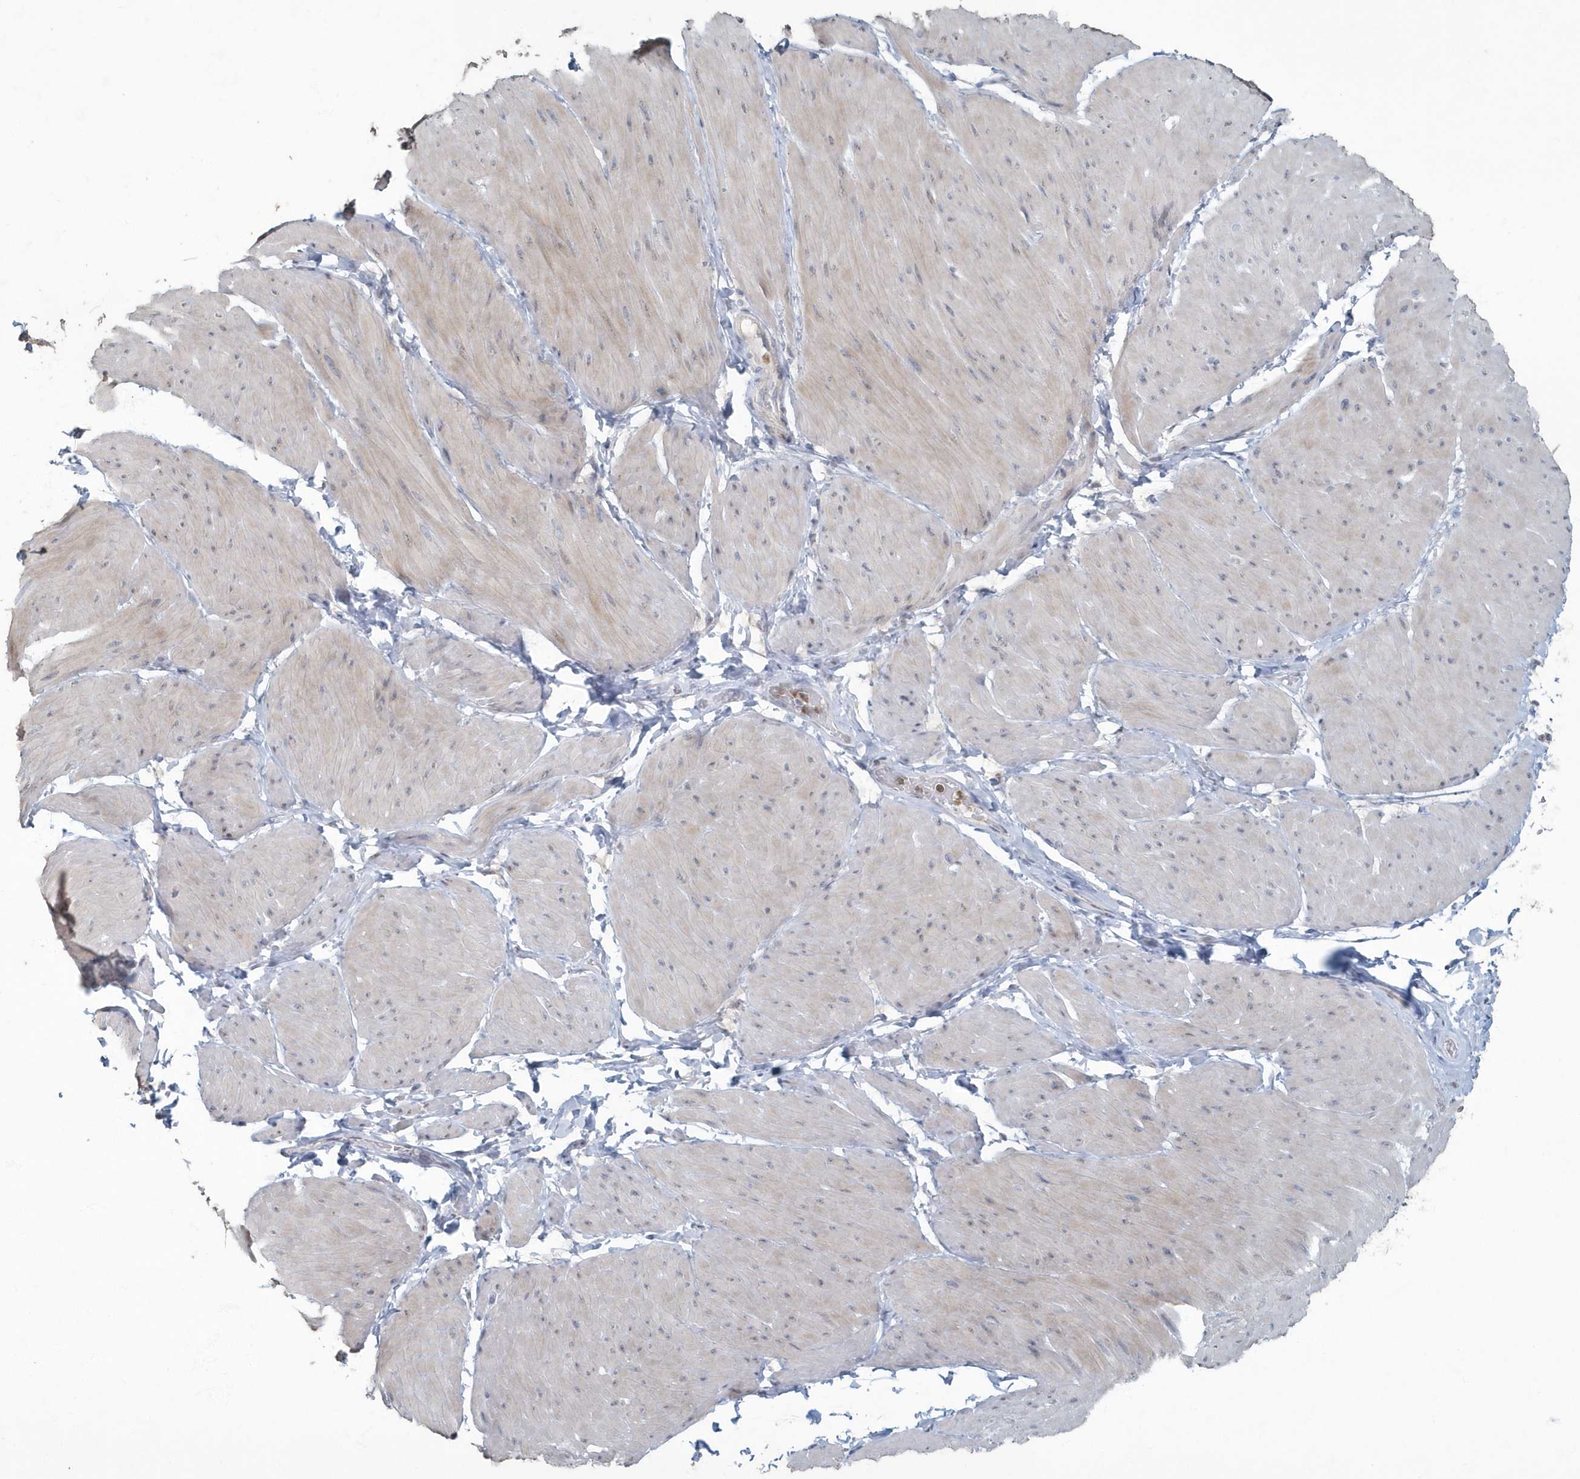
{"staining": {"intensity": "weak", "quantity": "<25%", "location": "cytoplasmic/membranous"}, "tissue": "smooth muscle", "cell_type": "Smooth muscle cells", "image_type": "normal", "snomed": [{"axis": "morphology", "description": "Urothelial carcinoma, High grade"}, {"axis": "topography", "description": "Urinary bladder"}], "caption": "An IHC photomicrograph of benign smooth muscle is shown. There is no staining in smooth muscle cells of smooth muscle.", "gene": "MYOT", "patient": {"sex": "male", "age": 46}}